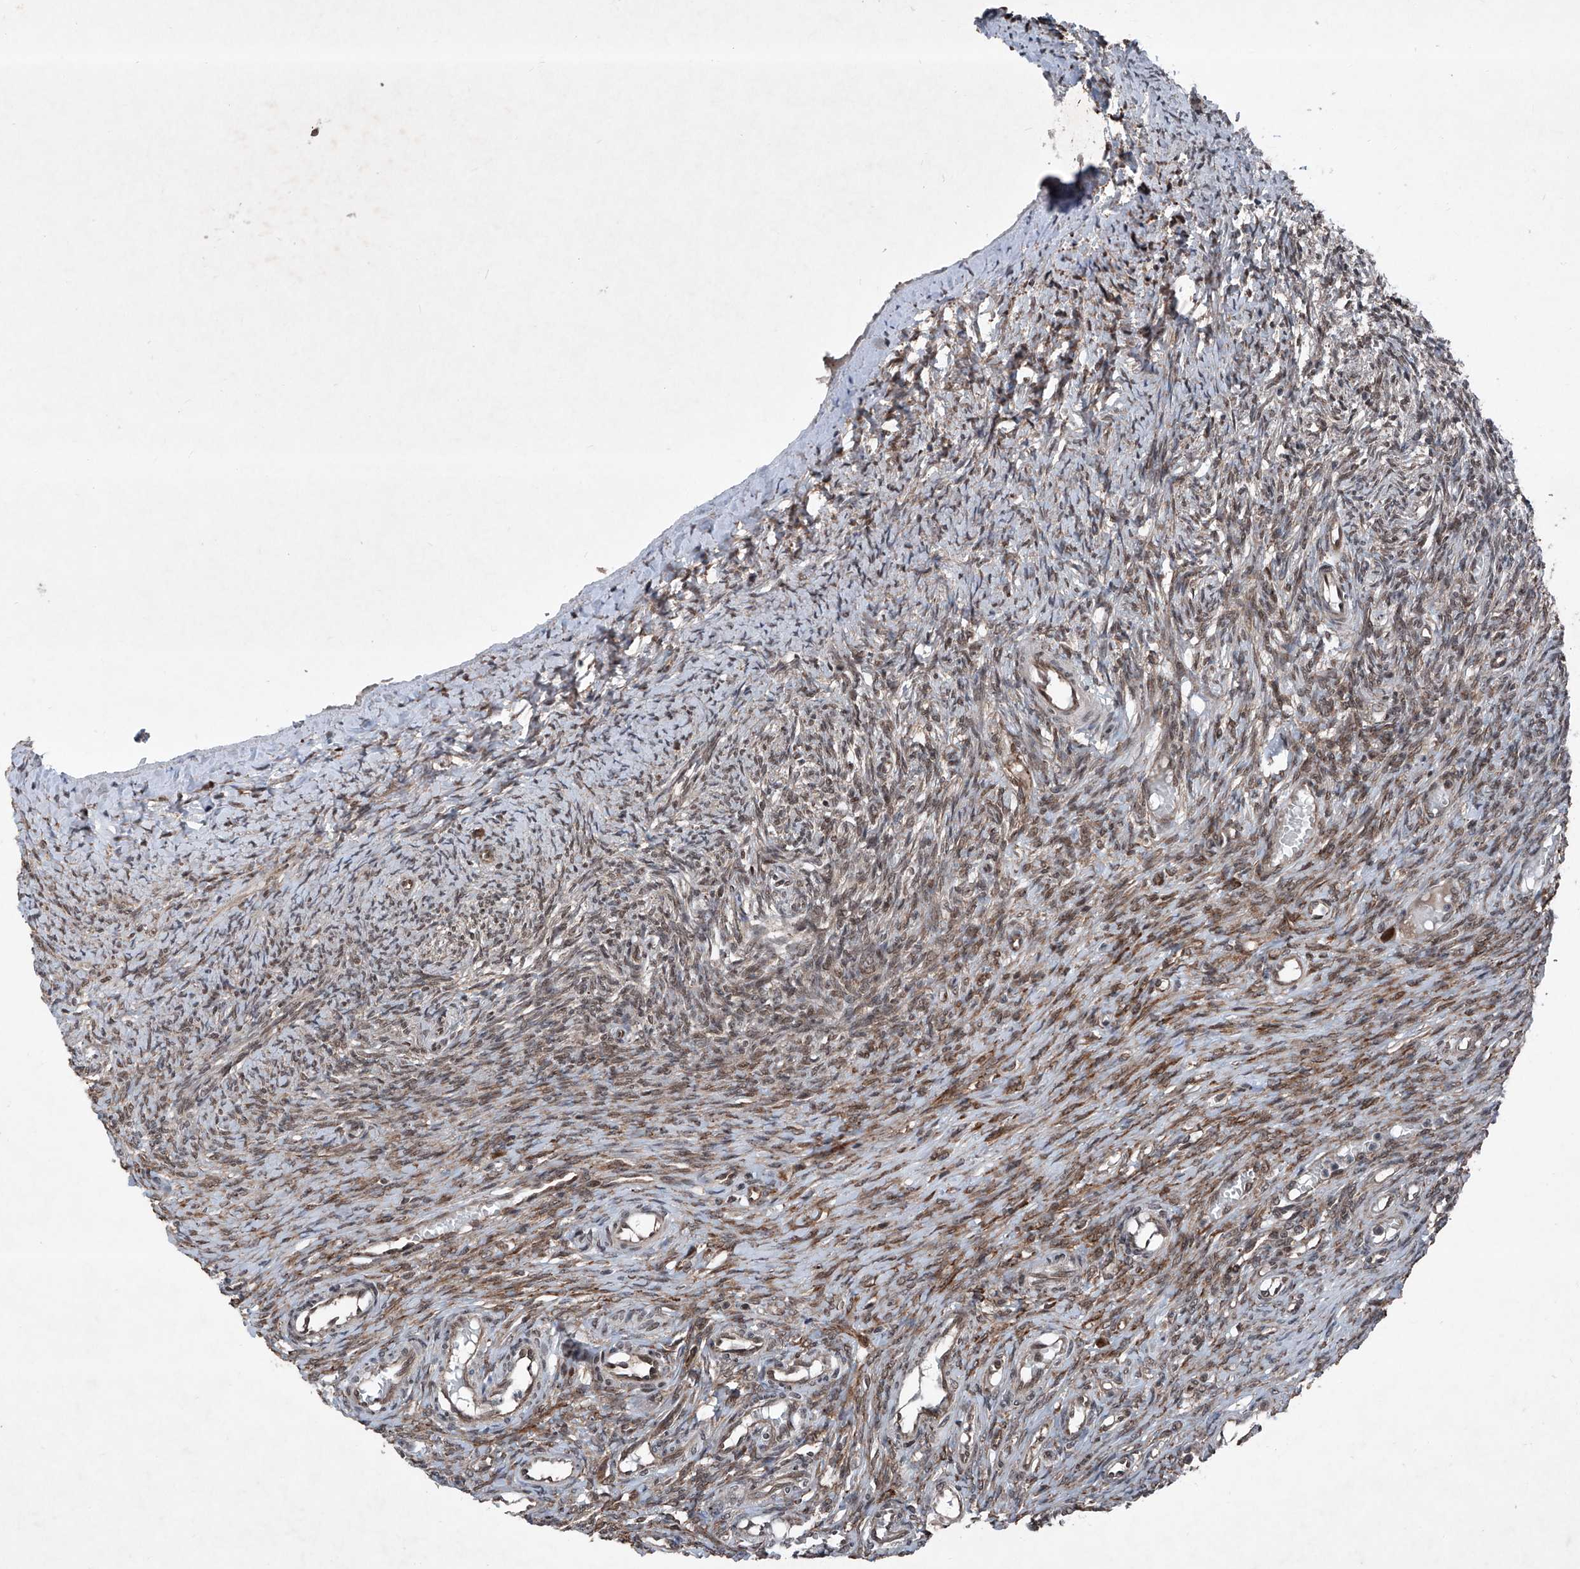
{"staining": {"intensity": "strong", "quantity": ">75%", "location": "cytoplasmic/membranous"}, "tissue": "ovary", "cell_type": "Follicle cells", "image_type": "normal", "snomed": [{"axis": "morphology", "description": "Adenocarcinoma, NOS"}, {"axis": "topography", "description": "Endometrium"}], "caption": "An immunohistochemistry histopathology image of benign tissue is shown. Protein staining in brown shows strong cytoplasmic/membranous positivity in ovary within follicle cells. The protein is shown in brown color, while the nuclei are stained blue.", "gene": "COA7", "patient": {"sex": "female", "age": 32}}